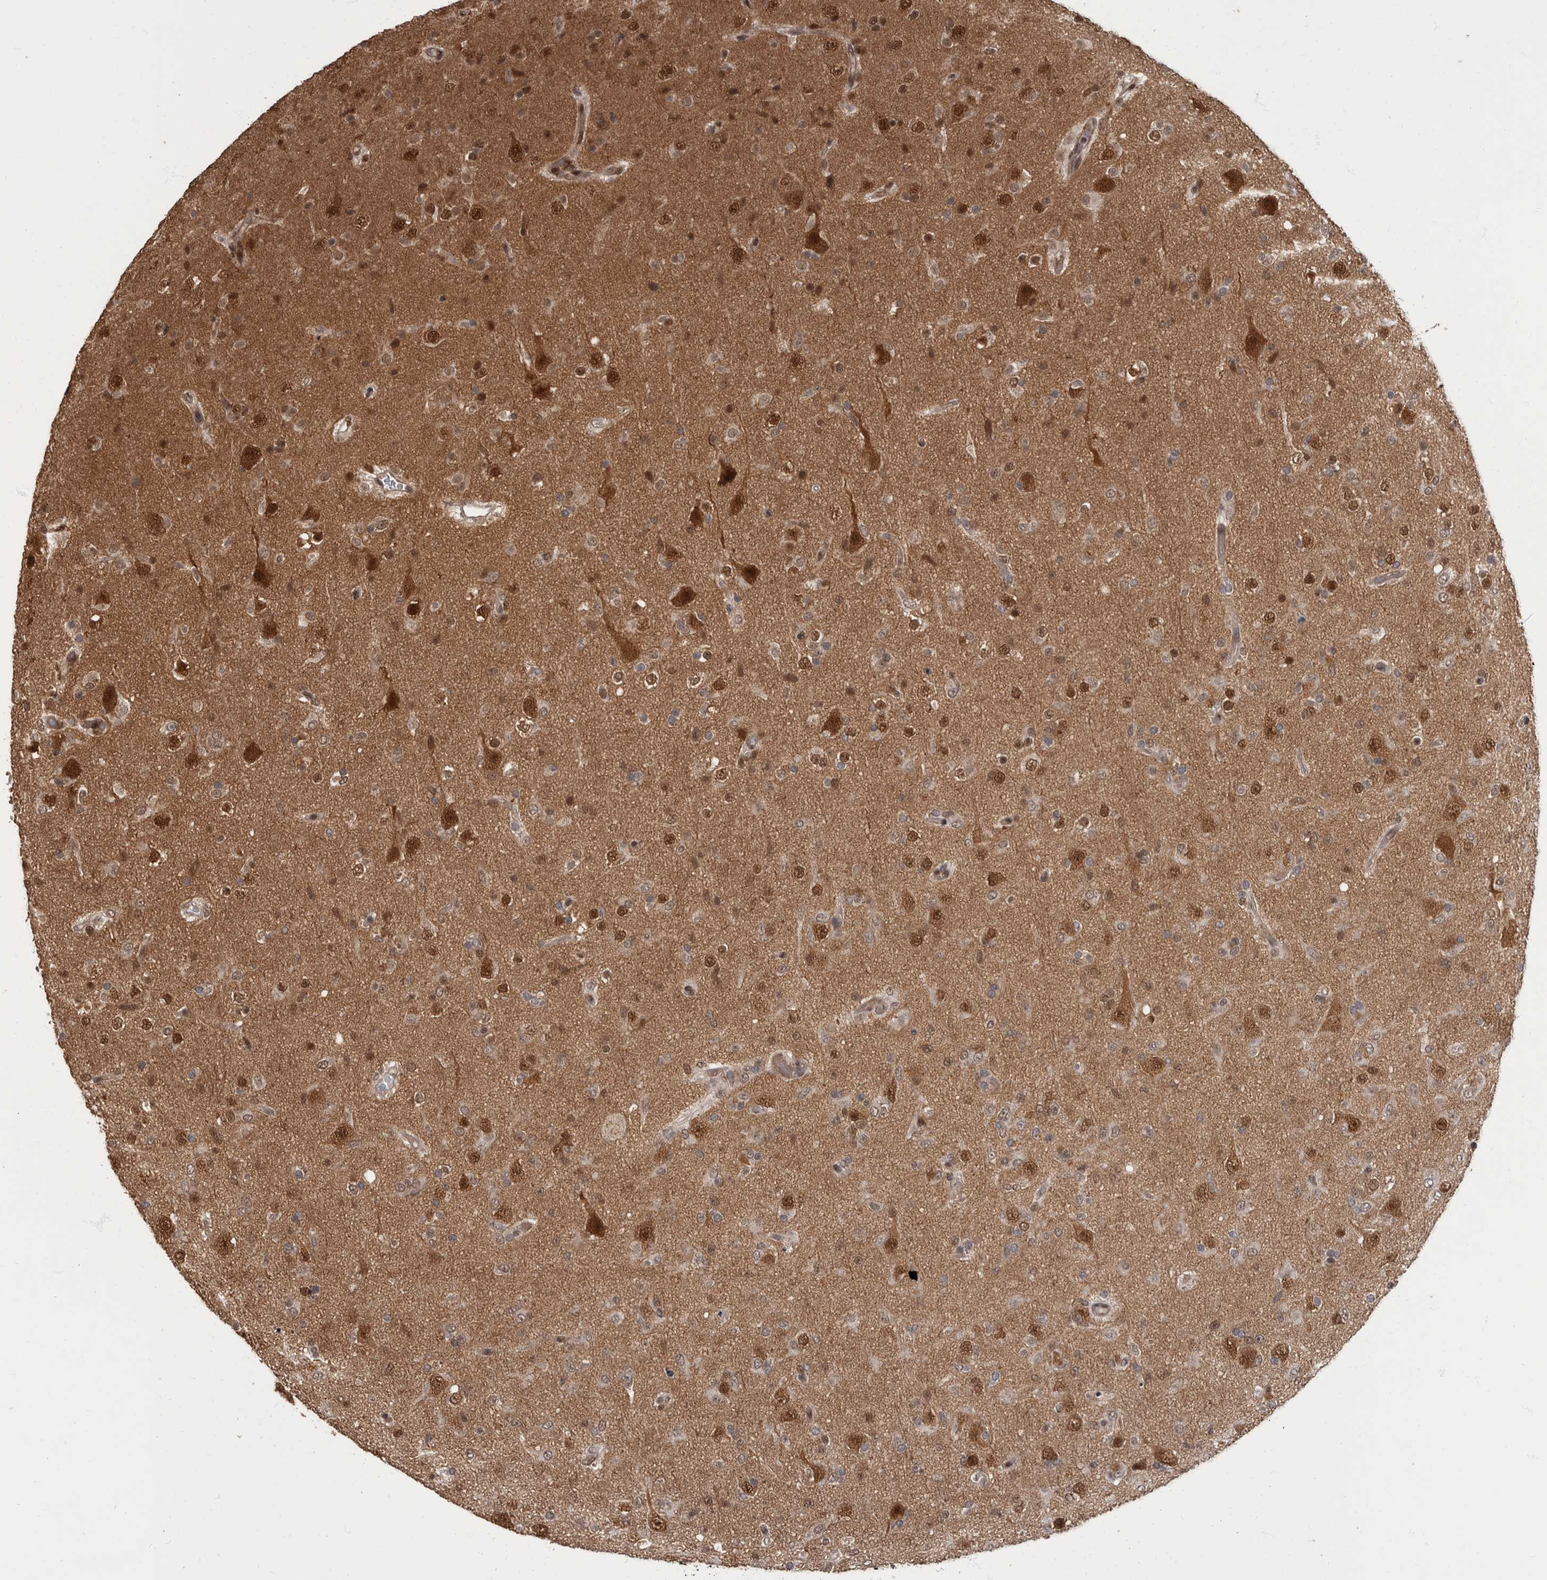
{"staining": {"intensity": "moderate", "quantity": "25%-75%", "location": "nuclear"}, "tissue": "glioma", "cell_type": "Tumor cells", "image_type": "cancer", "snomed": [{"axis": "morphology", "description": "Glioma, malignant, Low grade"}, {"axis": "topography", "description": "Brain"}], "caption": "The micrograph shows staining of glioma, revealing moderate nuclear protein expression (brown color) within tumor cells.", "gene": "AKT3", "patient": {"sex": "male", "age": 65}}